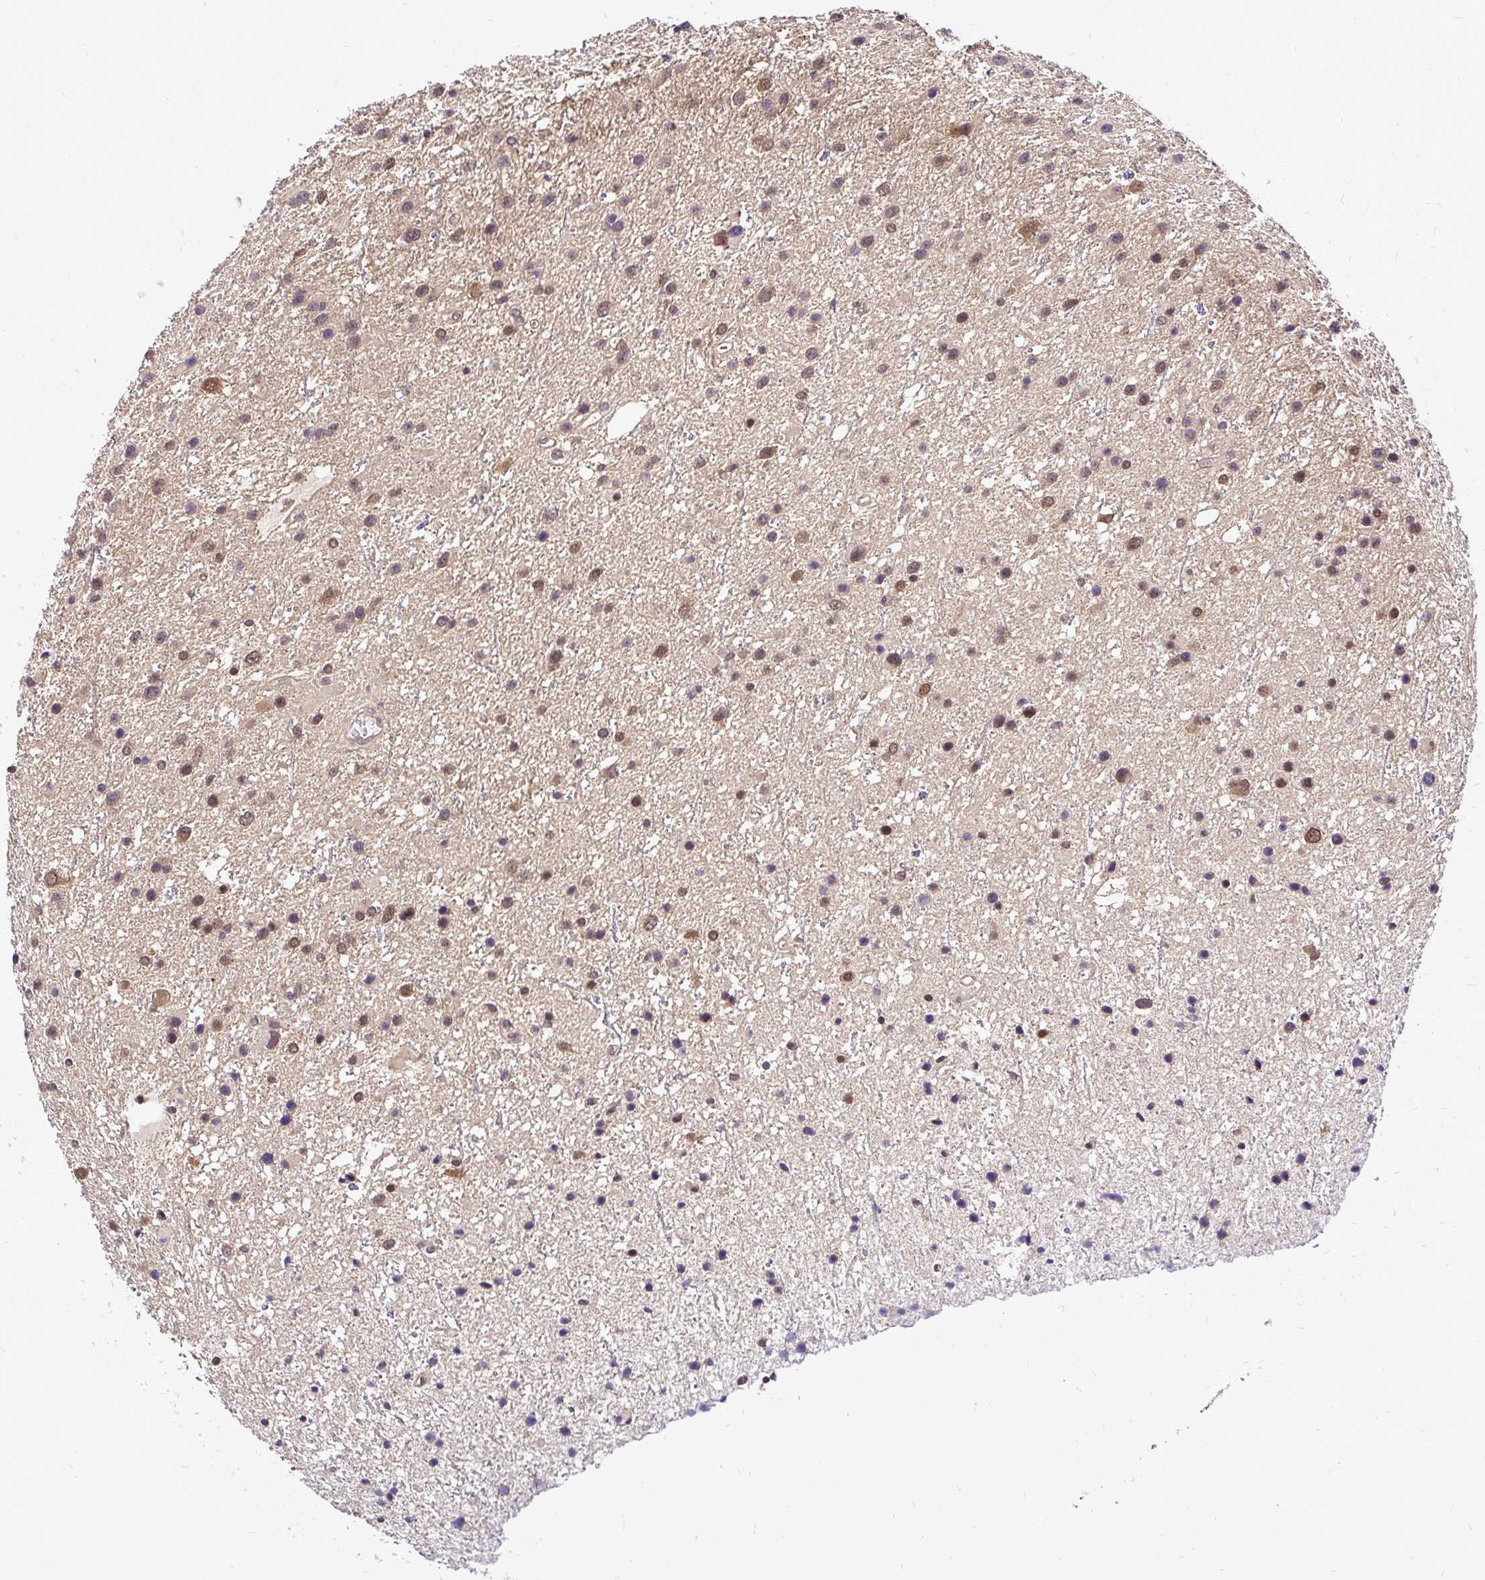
{"staining": {"intensity": "moderate", "quantity": "25%-75%", "location": "cytoplasmic/membranous,nuclear"}, "tissue": "glioma", "cell_type": "Tumor cells", "image_type": "cancer", "snomed": [{"axis": "morphology", "description": "Glioma, malignant, Low grade"}, {"axis": "topography", "description": "Brain"}], "caption": "This micrograph displays immunohistochemistry (IHC) staining of human glioma, with medium moderate cytoplasmic/membranous and nuclear positivity in approximately 25%-75% of tumor cells.", "gene": "UBE2M", "patient": {"sex": "female", "age": 32}}